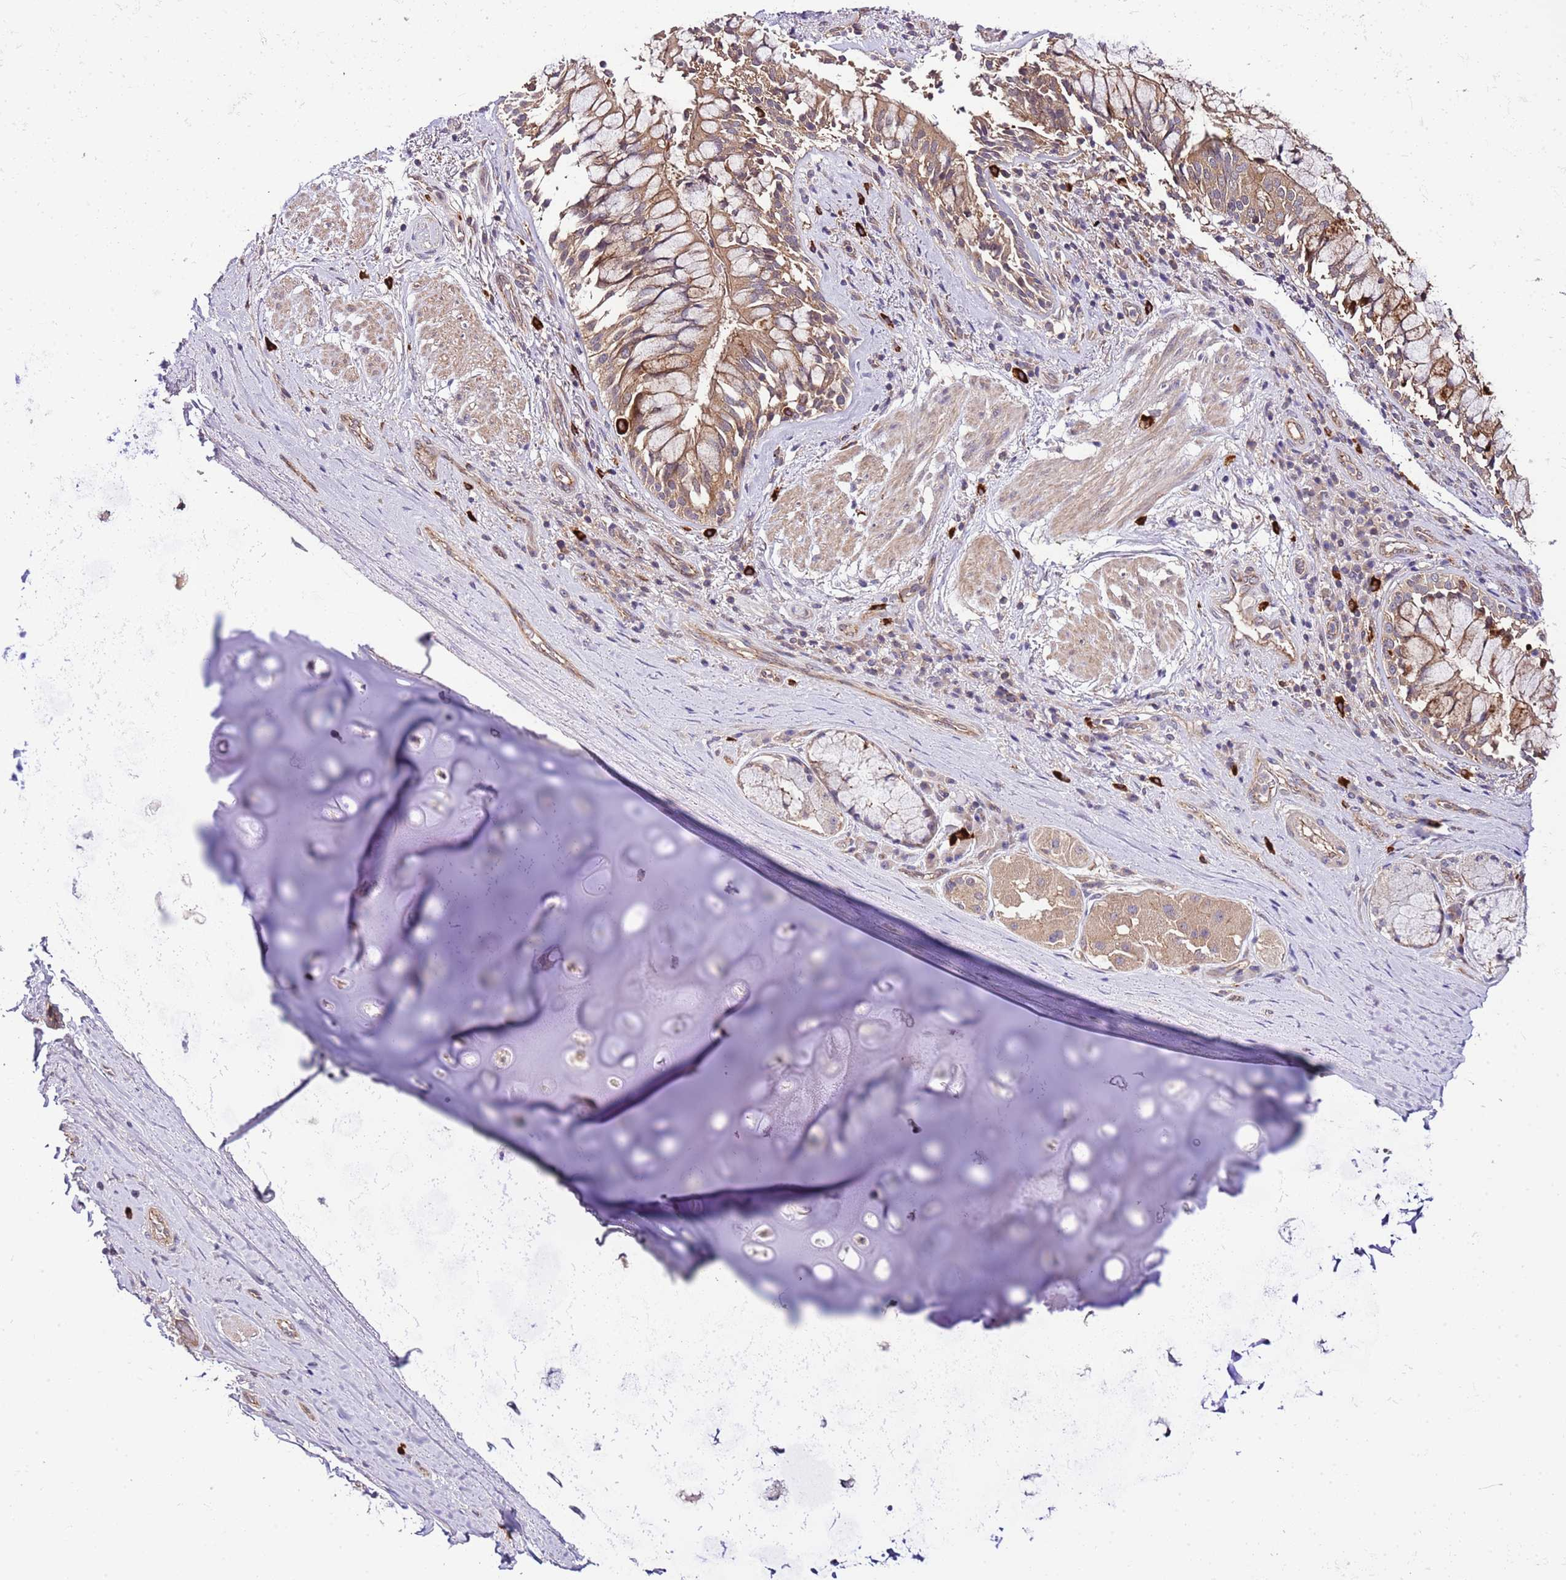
{"staining": {"intensity": "negative", "quantity": "none", "location": "none"}, "tissue": "adipose tissue", "cell_type": "Adipocytes", "image_type": "normal", "snomed": [{"axis": "morphology", "description": "Normal tissue, NOS"}, {"axis": "morphology", "description": "Squamous cell carcinoma, NOS"}, {"axis": "topography", "description": "Bronchus"}, {"axis": "topography", "description": "Lung"}], "caption": "High magnification brightfield microscopy of unremarkable adipose tissue stained with DAB (3,3'-diaminobenzidine) (brown) and counterstained with hematoxylin (blue): adipocytes show no significant positivity. The staining was performed using DAB (3,3'-diaminobenzidine) to visualize the protein expression in brown, while the nuclei were stained in blue with hematoxylin (Magnification: 20x).", "gene": "DONSON", "patient": {"sex": "male", "age": 64}}